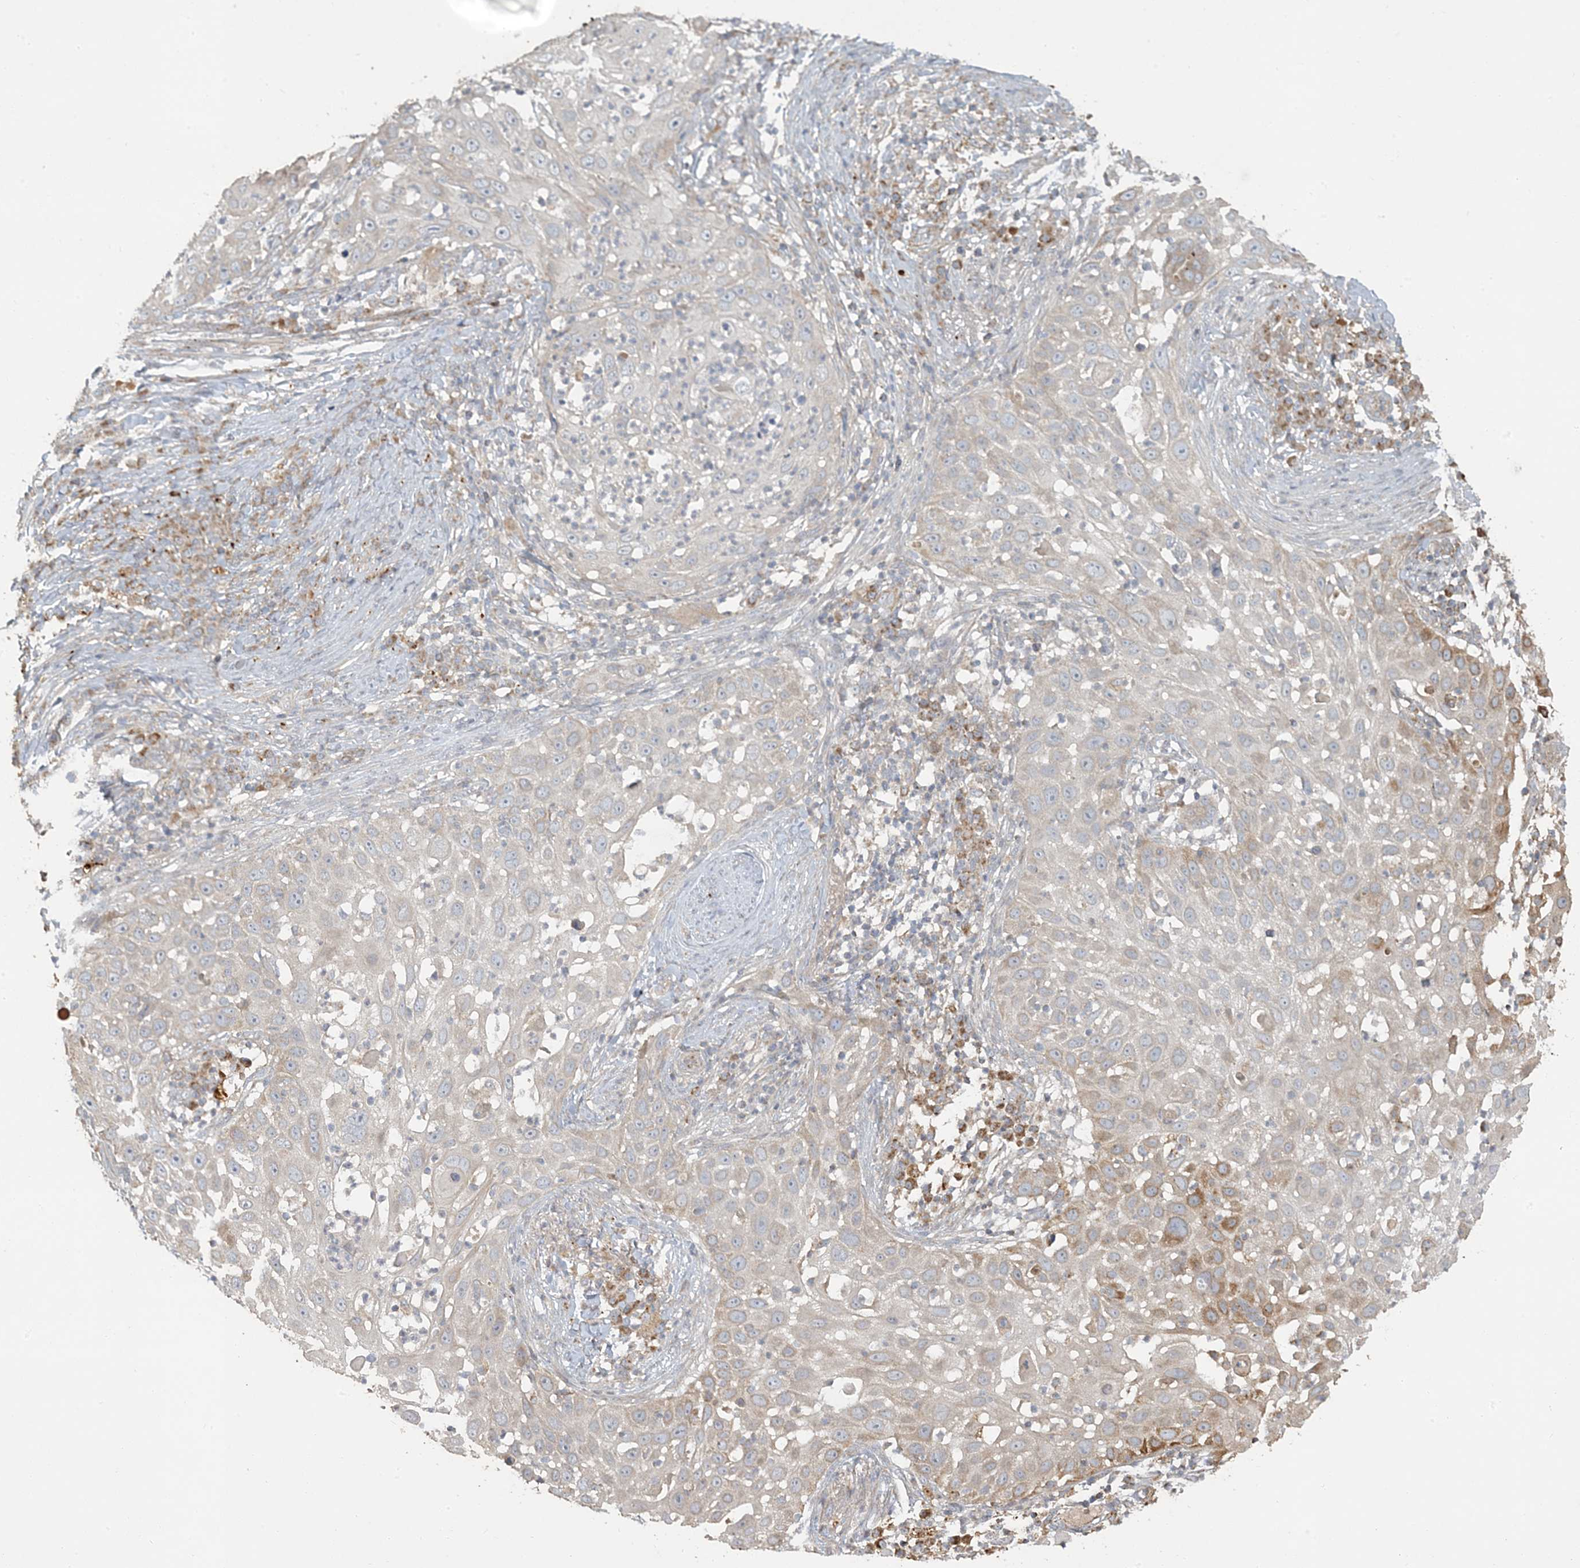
{"staining": {"intensity": "moderate", "quantity": "<25%", "location": "cytoplasmic/membranous"}, "tissue": "skin cancer", "cell_type": "Tumor cells", "image_type": "cancer", "snomed": [{"axis": "morphology", "description": "Squamous cell carcinoma, NOS"}, {"axis": "topography", "description": "Skin"}], "caption": "Human skin cancer stained with a brown dye reveals moderate cytoplasmic/membranous positive expression in about <25% of tumor cells.", "gene": "LTN1", "patient": {"sex": "female", "age": 44}}